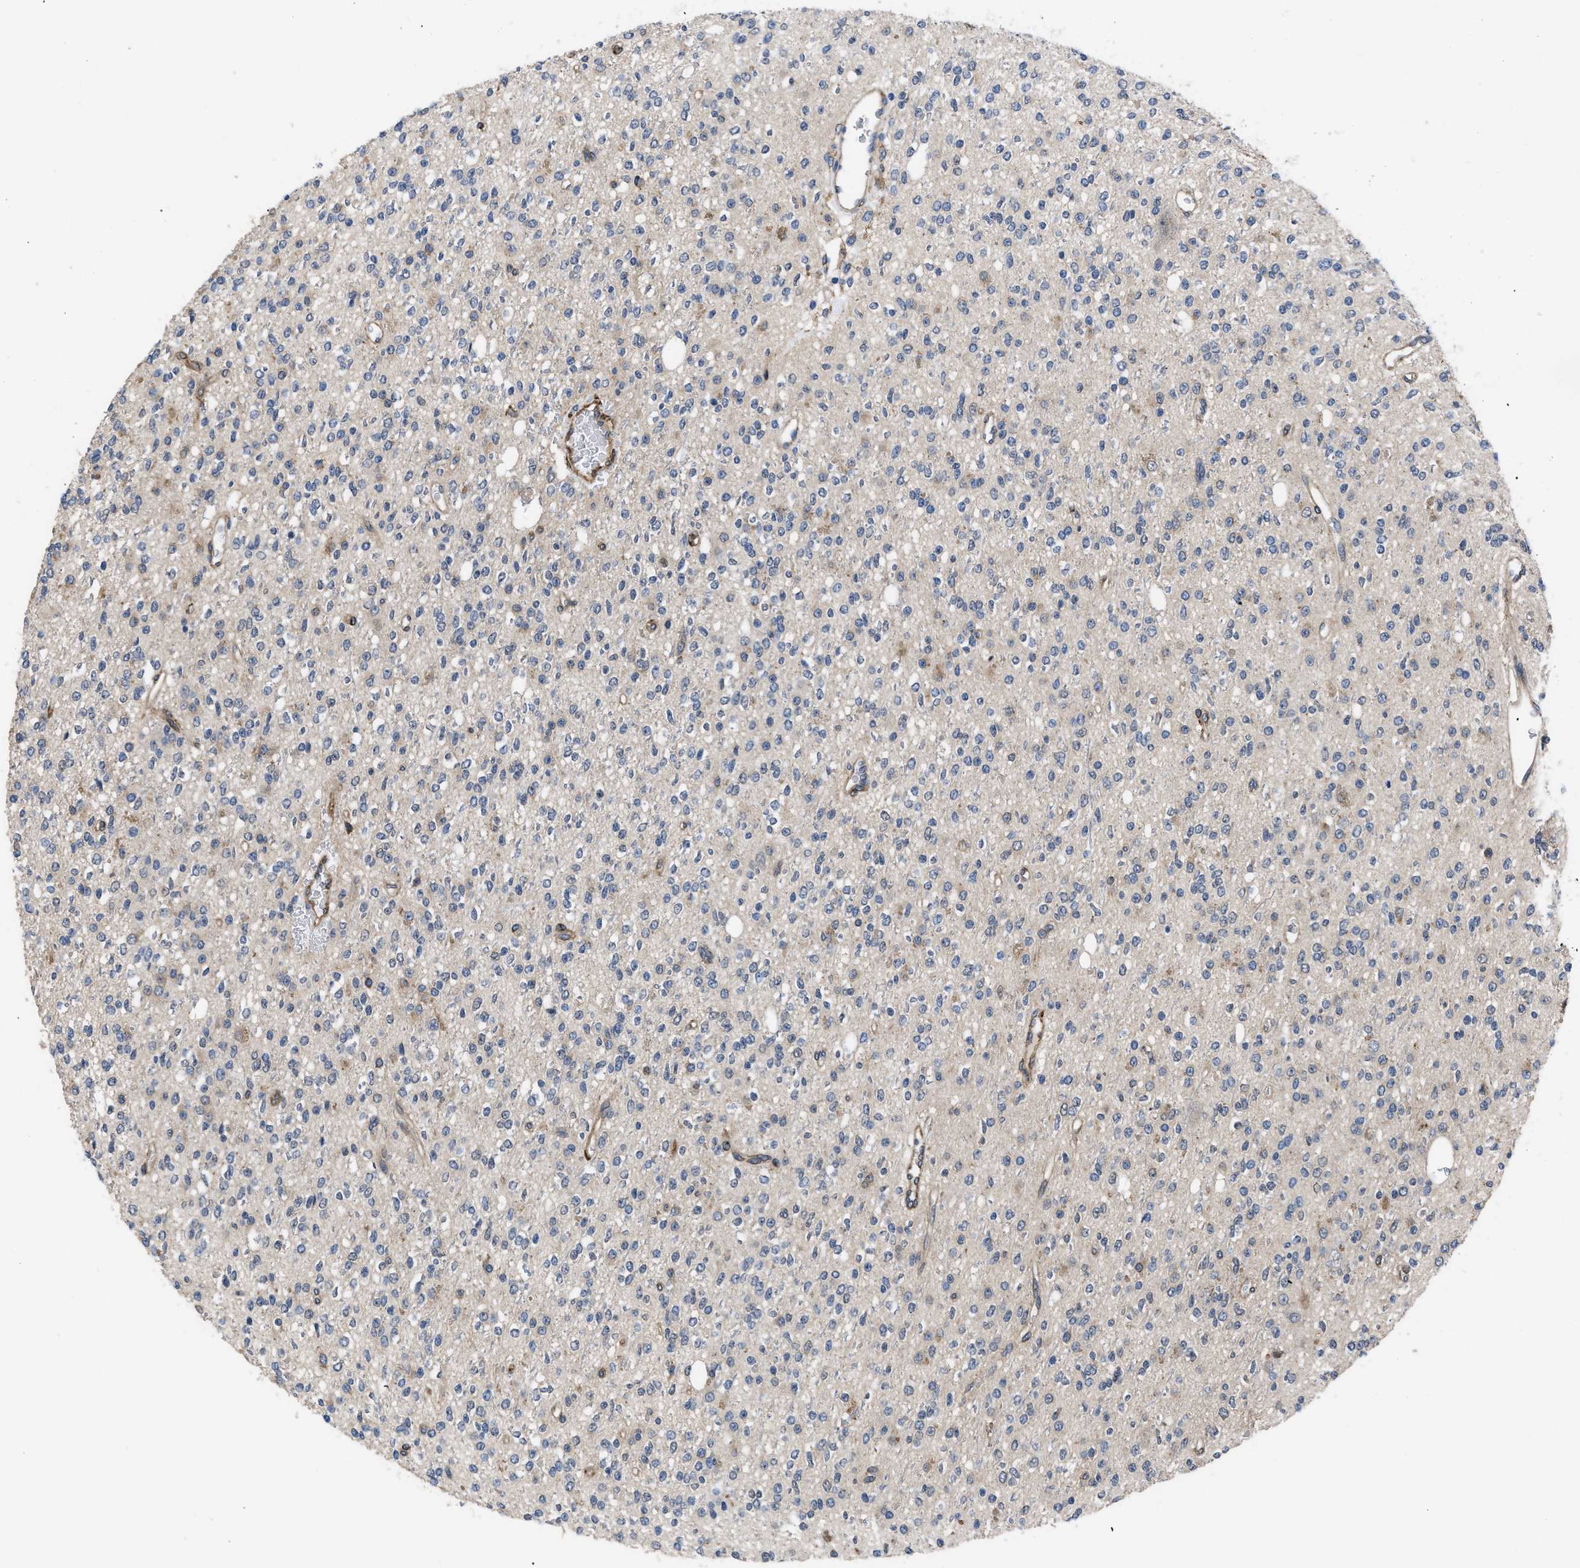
{"staining": {"intensity": "negative", "quantity": "none", "location": "none"}, "tissue": "glioma", "cell_type": "Tumor cells", "image_type": "cancer", "snomed": [{"axis": "morphology", "description": "Glioma, malignant, High grade"}, {"axis": "topography", "description": "Brain"}], "caption": "Immunohistochemical staining of glioma displays no significant staining in tumor cells.", "gene": "SQLE", "patient": {"sex": "male", "age": 34}}